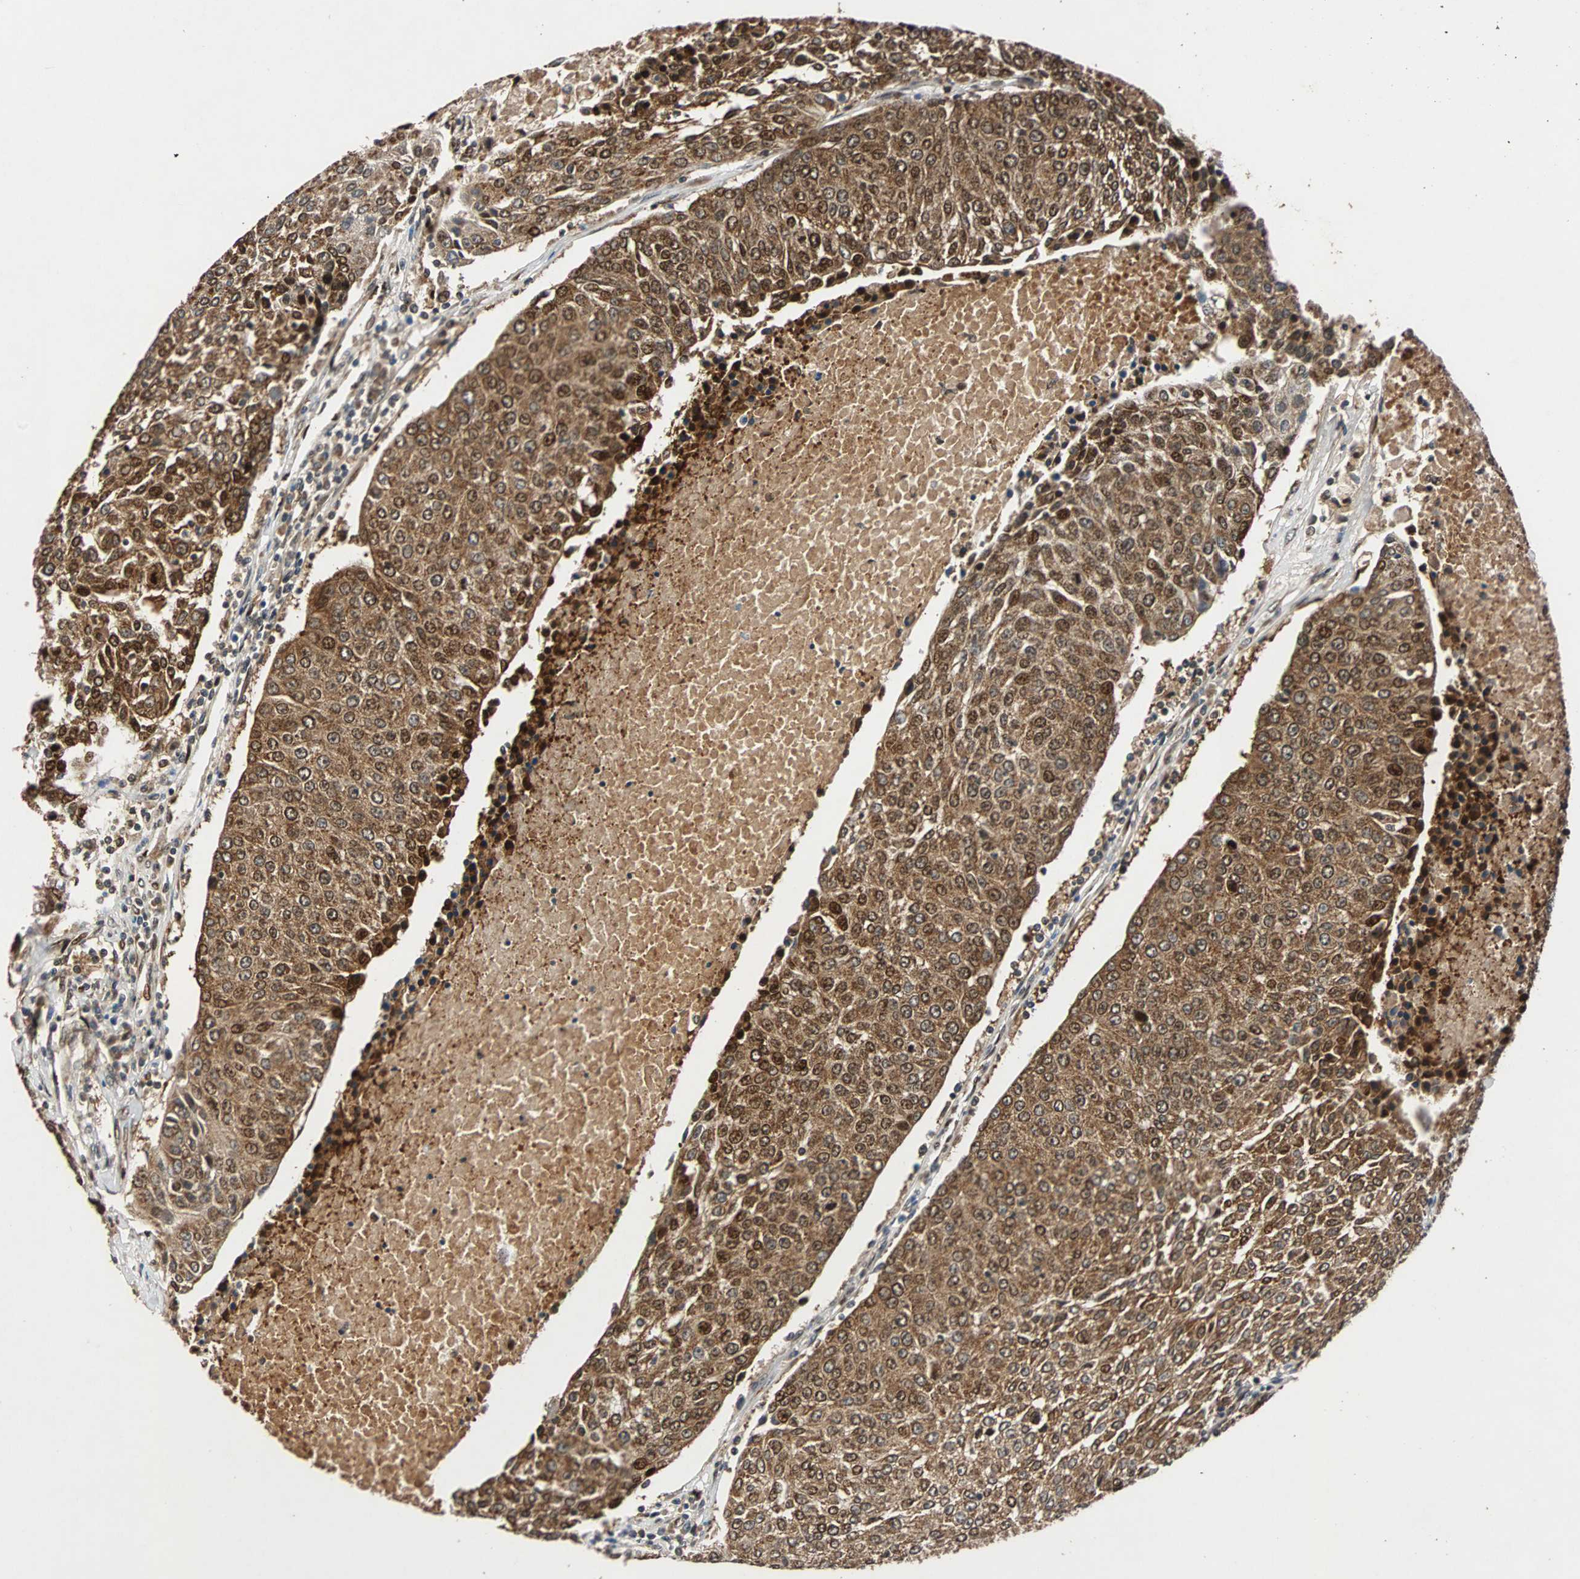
{"staining": {"intensity": "strong", "quantity": ">75%", "location": "cytoplasmic/membranous,nuclear"}, "tissue": "urothelial cancer", "cell_type": "Tumor cells", "image_type": "cancer", "snomed": [{"axis": "morphology", "description": "Urothelial carcinoma, High grade"}, {"axis": "topography", "description": "Urinary bladder"}], "caption": "This micrograph demonstrates immunohistochemistry staining of urothelial cancer, with high strong cytoplasmic/membranous and nuclear expression in about >75% of tumor cells.", "gene": "USP31", "patient": {"sex": "female", "age": 85}}